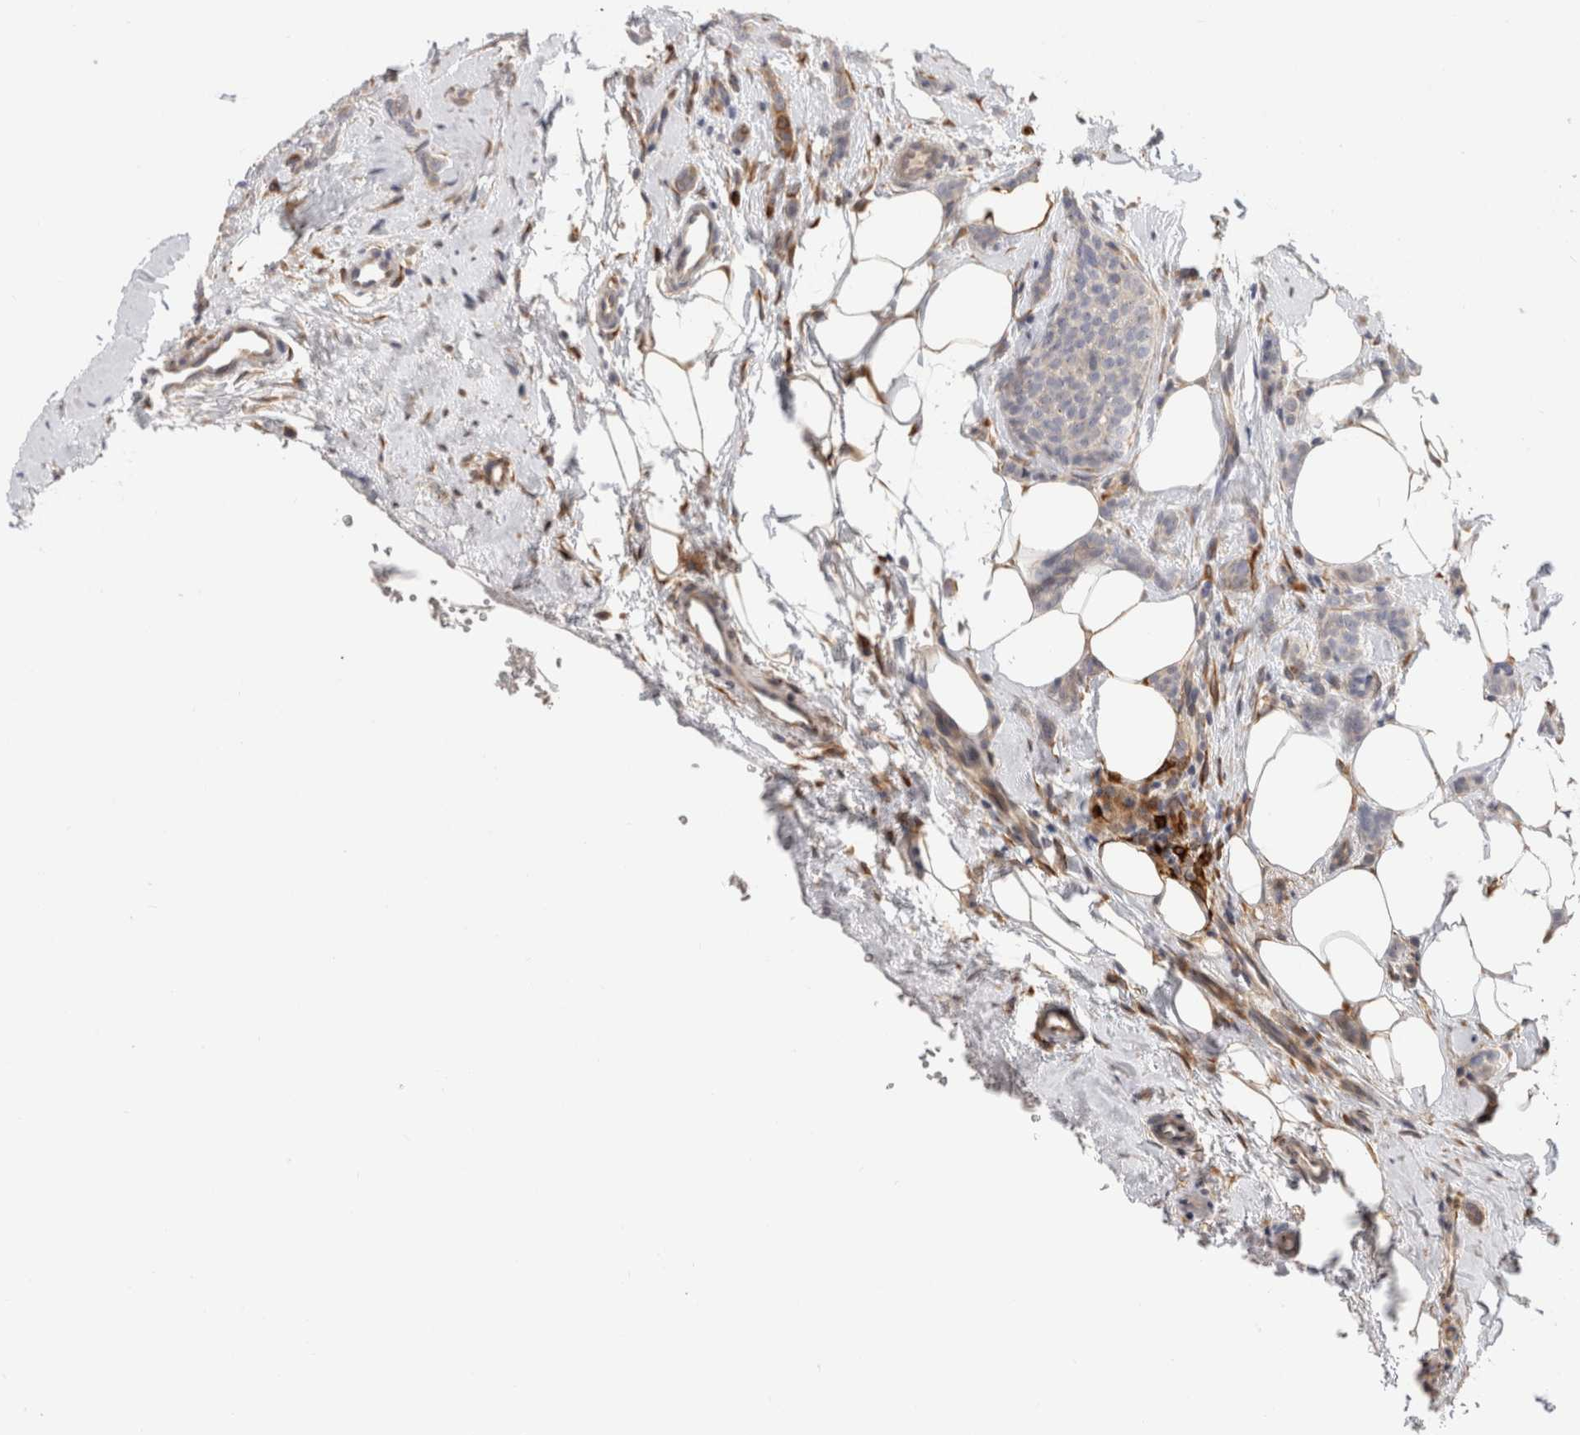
{"staining": {"intensity": "negative", "quantity": "none", "location": "none"}, "tissue": "breast cancer", "cell_type": "Tumor cells", "image_type": "cancer", "snomed": [{"axis": "morphology", "description": "Lobular carcinoma"}, {"axis": "topography", "description": "Skin"}, {"axis": "topography", "description": "Breast"}], "caption": "DAB (3,3'-diaminobenzidine) immunohistochemical staining of breast cancer exhibits no significant expression in tumor cells.", "gene": "APOL2", "patient": {"sex": "female", "age": 46}}